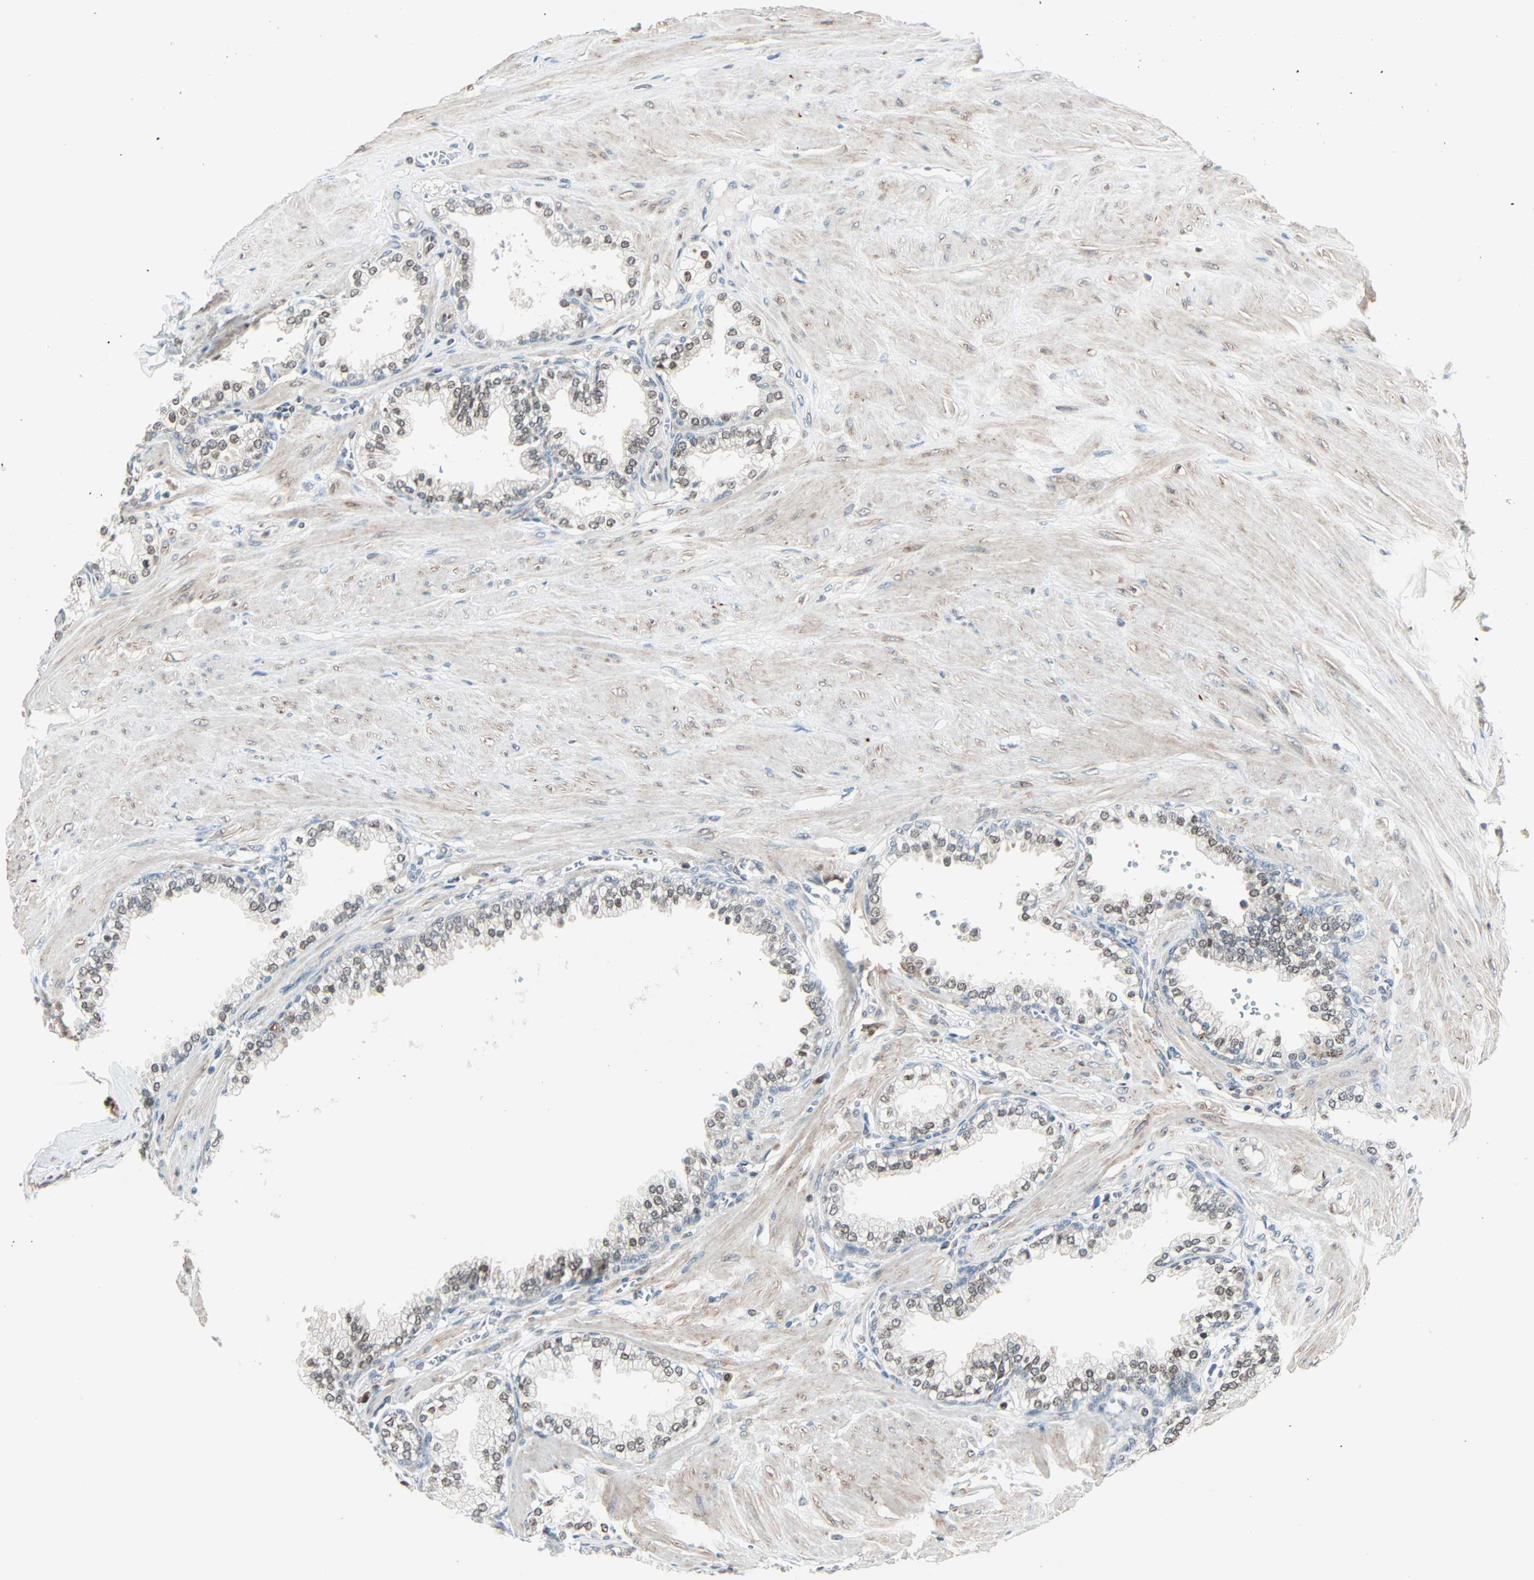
{"staining": {"intensity": "weak", "quantity": "25%-75%", "location": "cytoplasmic/membranous,nuclear"}, "tissue": "prostate", "cell_type": "Glandular cells", "image_type": "normal", "snomed": [{"axis": "morphology", "description": "Normal tissue, NOS"}, {"axis": "topography", "description": "Prostate"}], "caption": "Protein expression analysis of benign prostate exhibits weak cytoplasmic/membranous,nuclear staining in about 25%-75% of glandular cells.", "gene": "CBX4", "patient": {"sex": "male", "age": 64}}